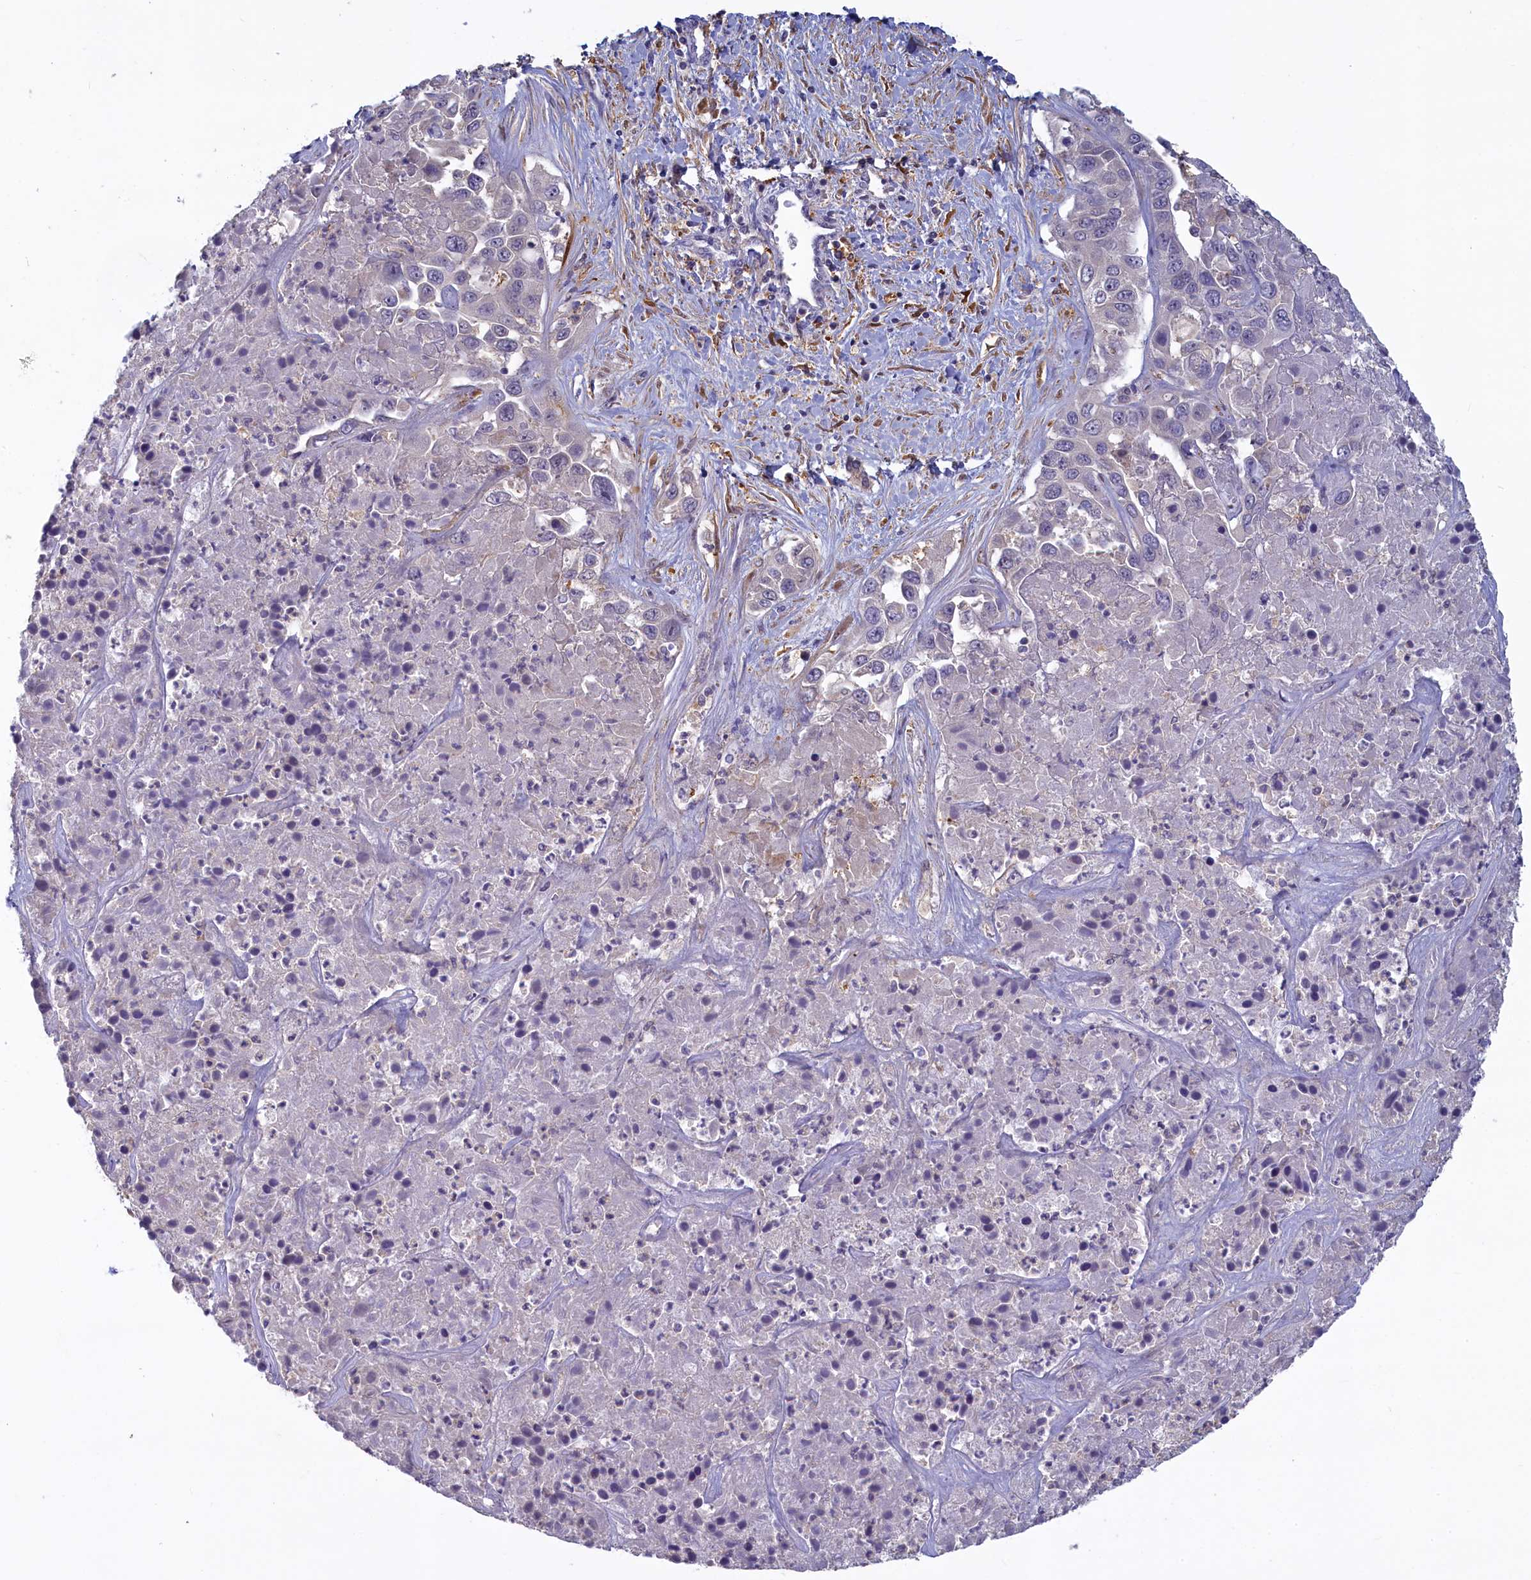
{"staining": {"intensity": "negative", "quantity": "none", "location": "none"}, "tissue": "liver cancer", "cell_type": "Tumor cells", "image_type": "cancer", "snomed": [{"axis": "morphology", "description": "Cholangiocarcinoma"}, {"axis": "topography", "description": "Liver"}], "caption": "Protein analysis of cholangiocarcinoma (liver) shows no significant expression in tumor cells. (Stains: DAB immunohistochemistry with hematoxylin counter stain, Microscopy: brightfield microscopy at high magnification).", "gene": "UCHL3", "patient": {"sex": "female", "age": 52}}